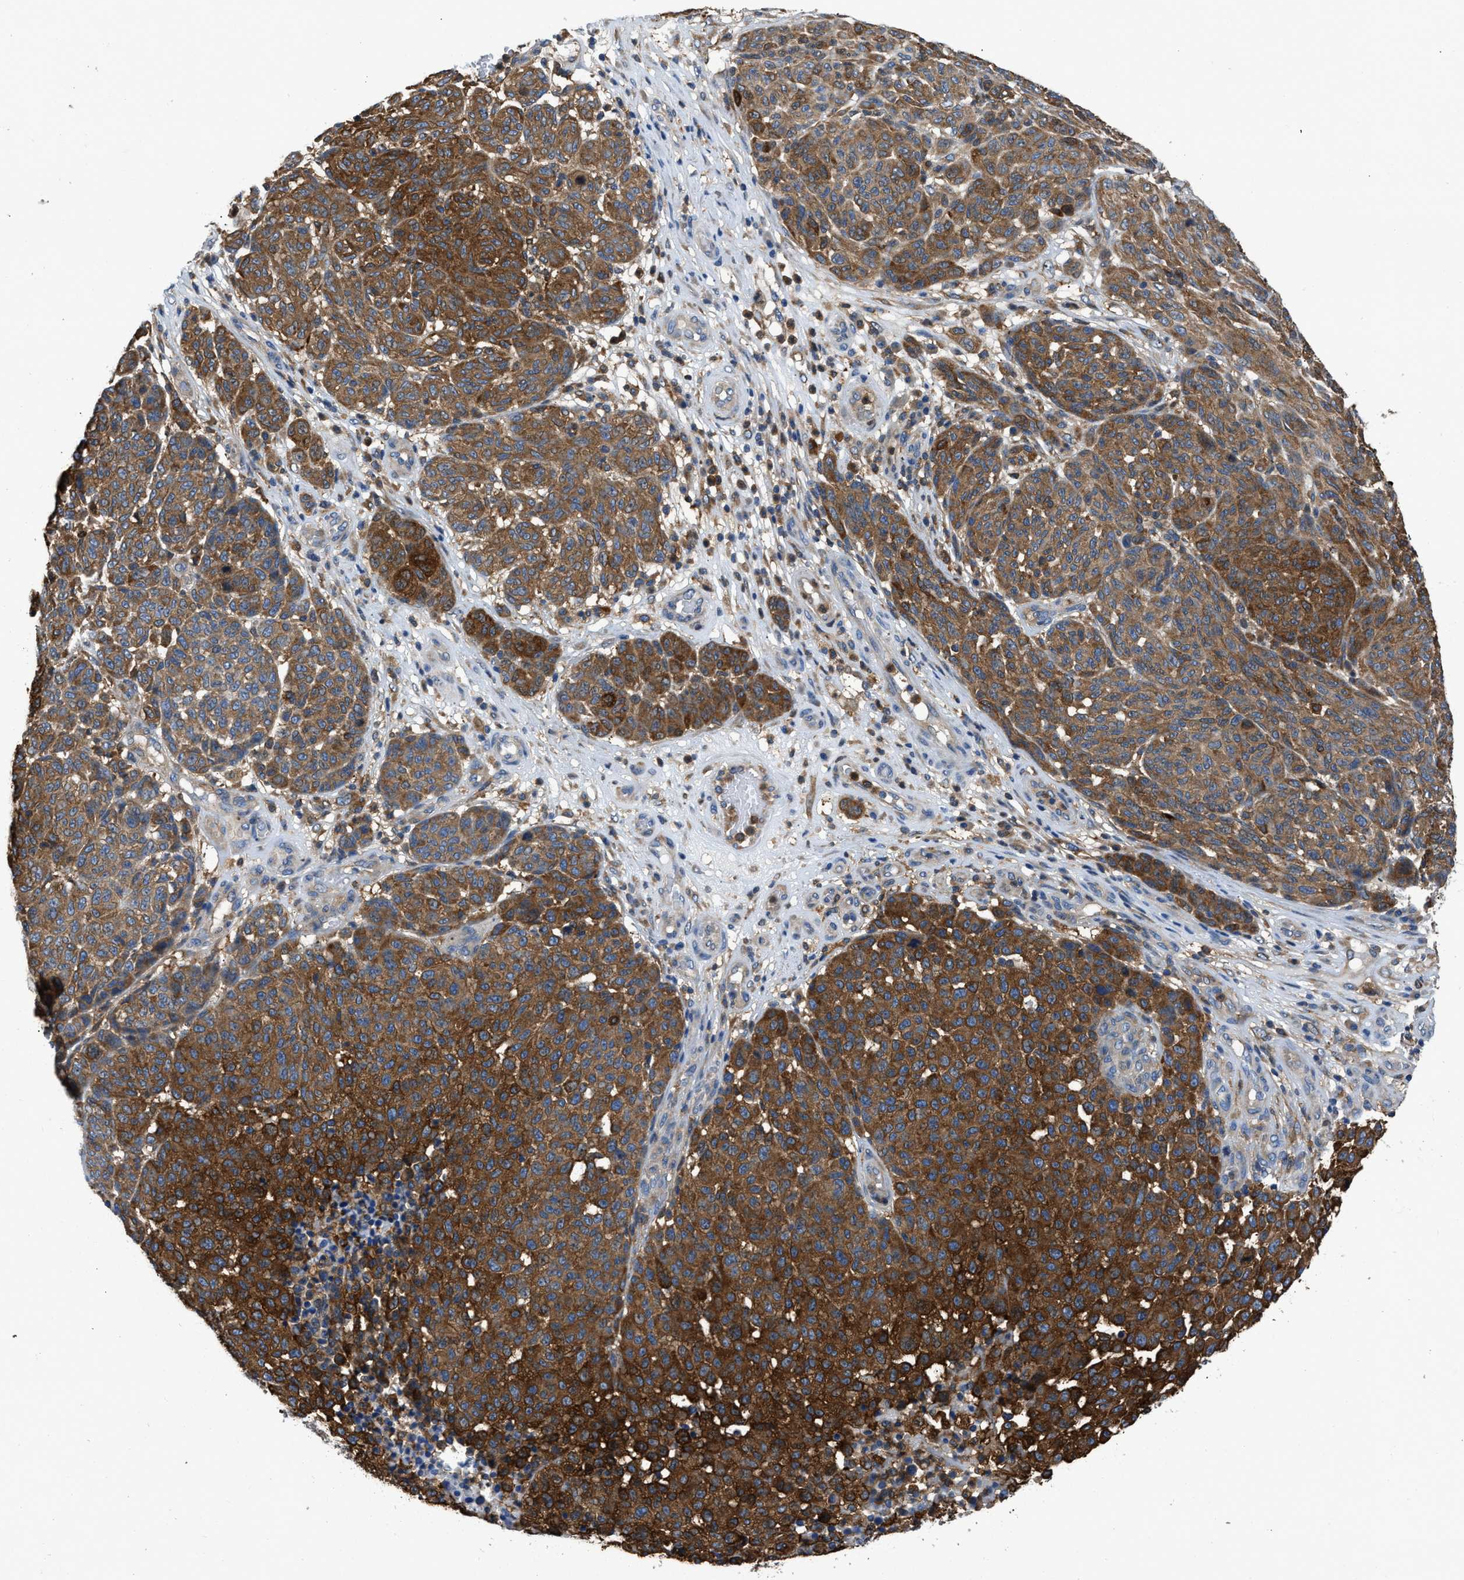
{"staining": {"intensity": "strong", "quantity": ">75%", "location": "cytoplasmic/membranous"}, "tissue": "melanoma", "cell_type": "Tumor cells", "image_type": "cancer", "snomed": [{"axis": "morphology", "description": "Malignant melanoma, NOS"}, {"axis": "topography", "description": "Skin"}], "caption": "Immunohistochemistry of melanoma reveals high levels of strong cytoplasmic/membranous staining in approximately >75% of tumor cells. (Brightfield microscopy of DAB IHC at high magnification).", "gene": "PKM", "patient": {"sex": "male", "age": 59}}